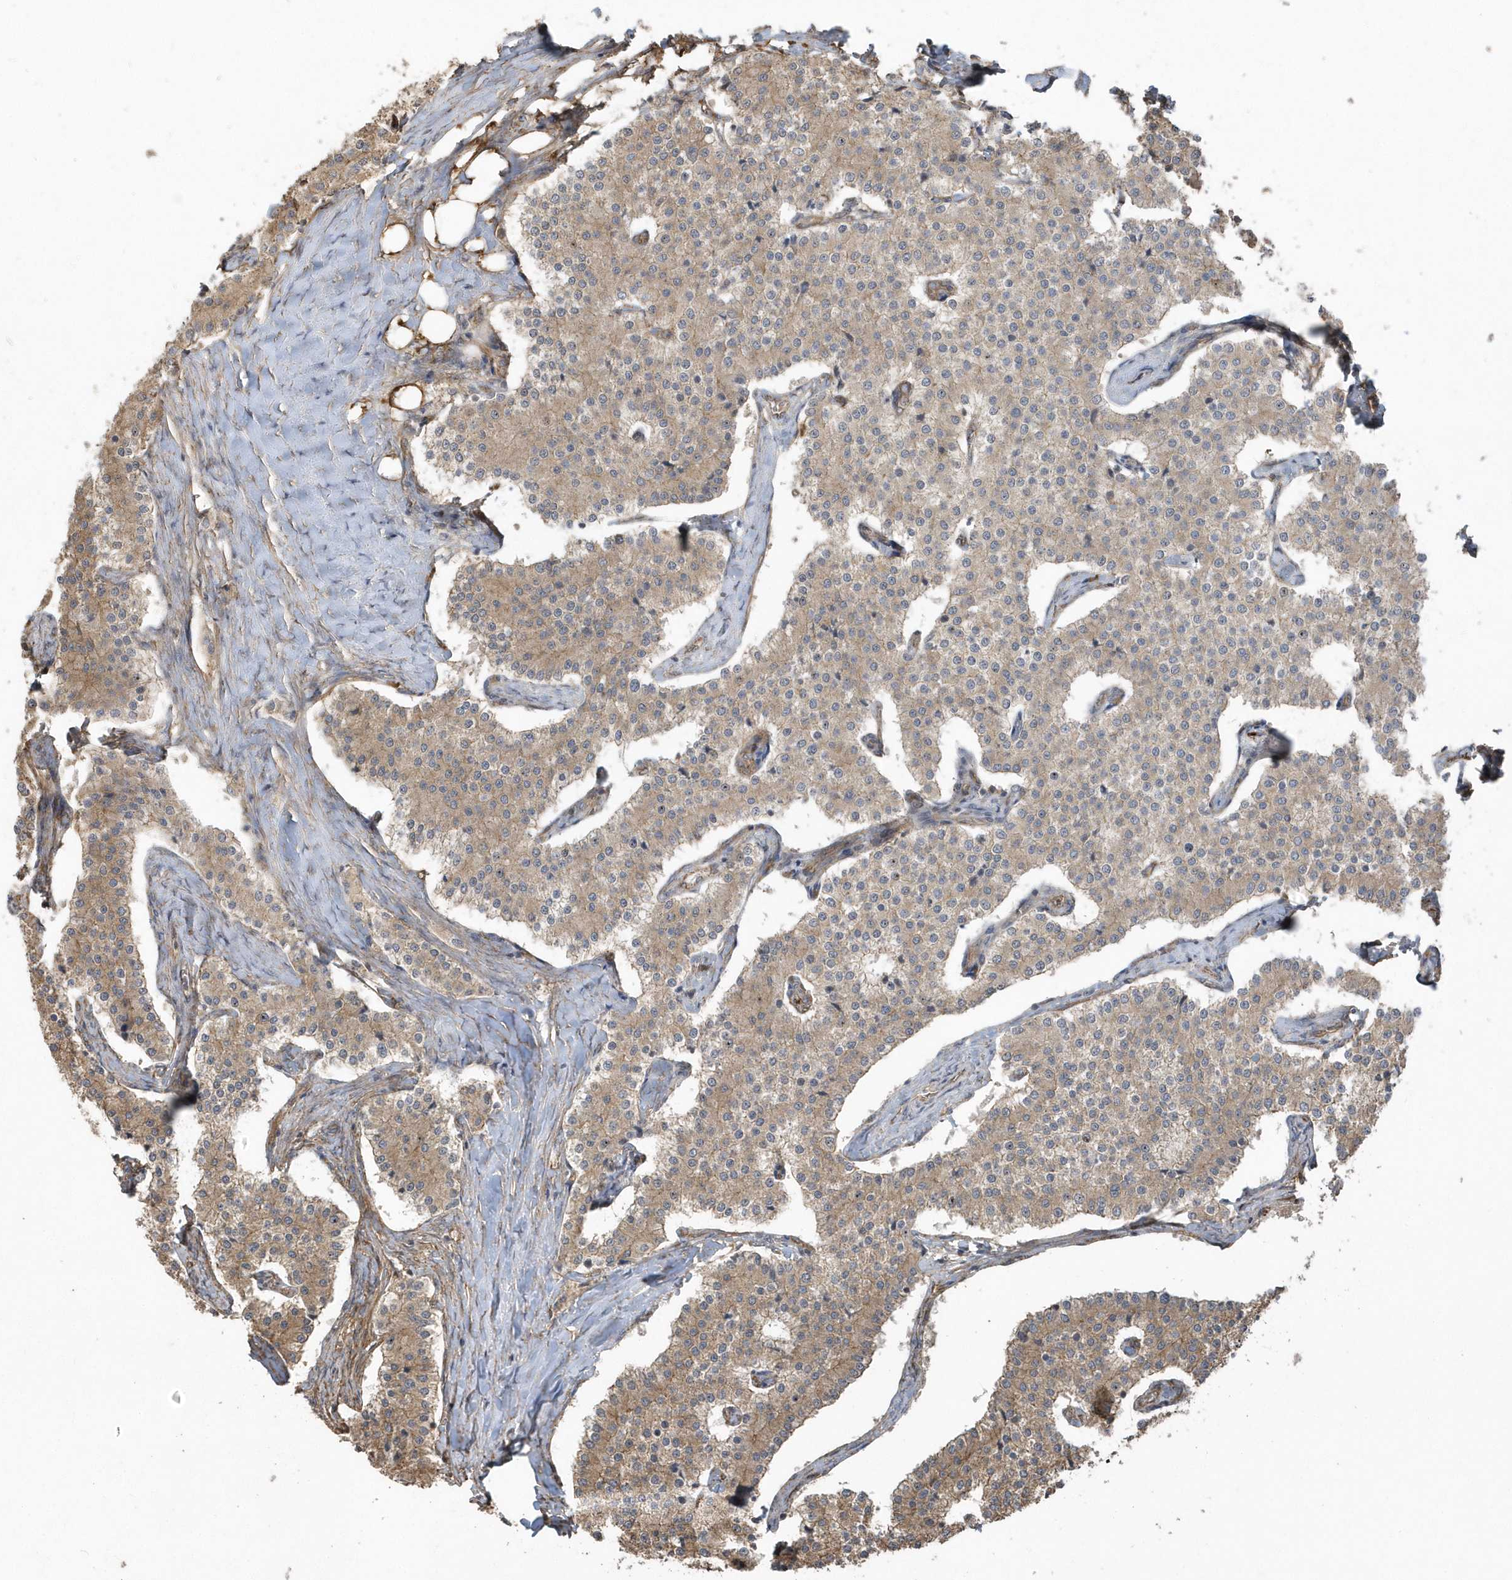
{"staining": {"intensity": "moderate", "quantity": ">75%", "location": "cytoplasmic/membranous"}, "tissue": "carcinoid", "cell_type": "Tumor cells", "image_type": "cancer", "snomed": [{"axis": "morphology", "description": "Carcinoid, malignant, NOS"}, {"axis": "topography", "description": "Colon"}], "caption": "Immunohistochemistry (IHC) (DAB) staining of human carcinoid (malignant) reveals moderate cytoplasmic/membranous protein expression in approximately >75% of tumor cells.", "gene": "HERPUD1", "patient": {"sex": "female", "age": 52}}